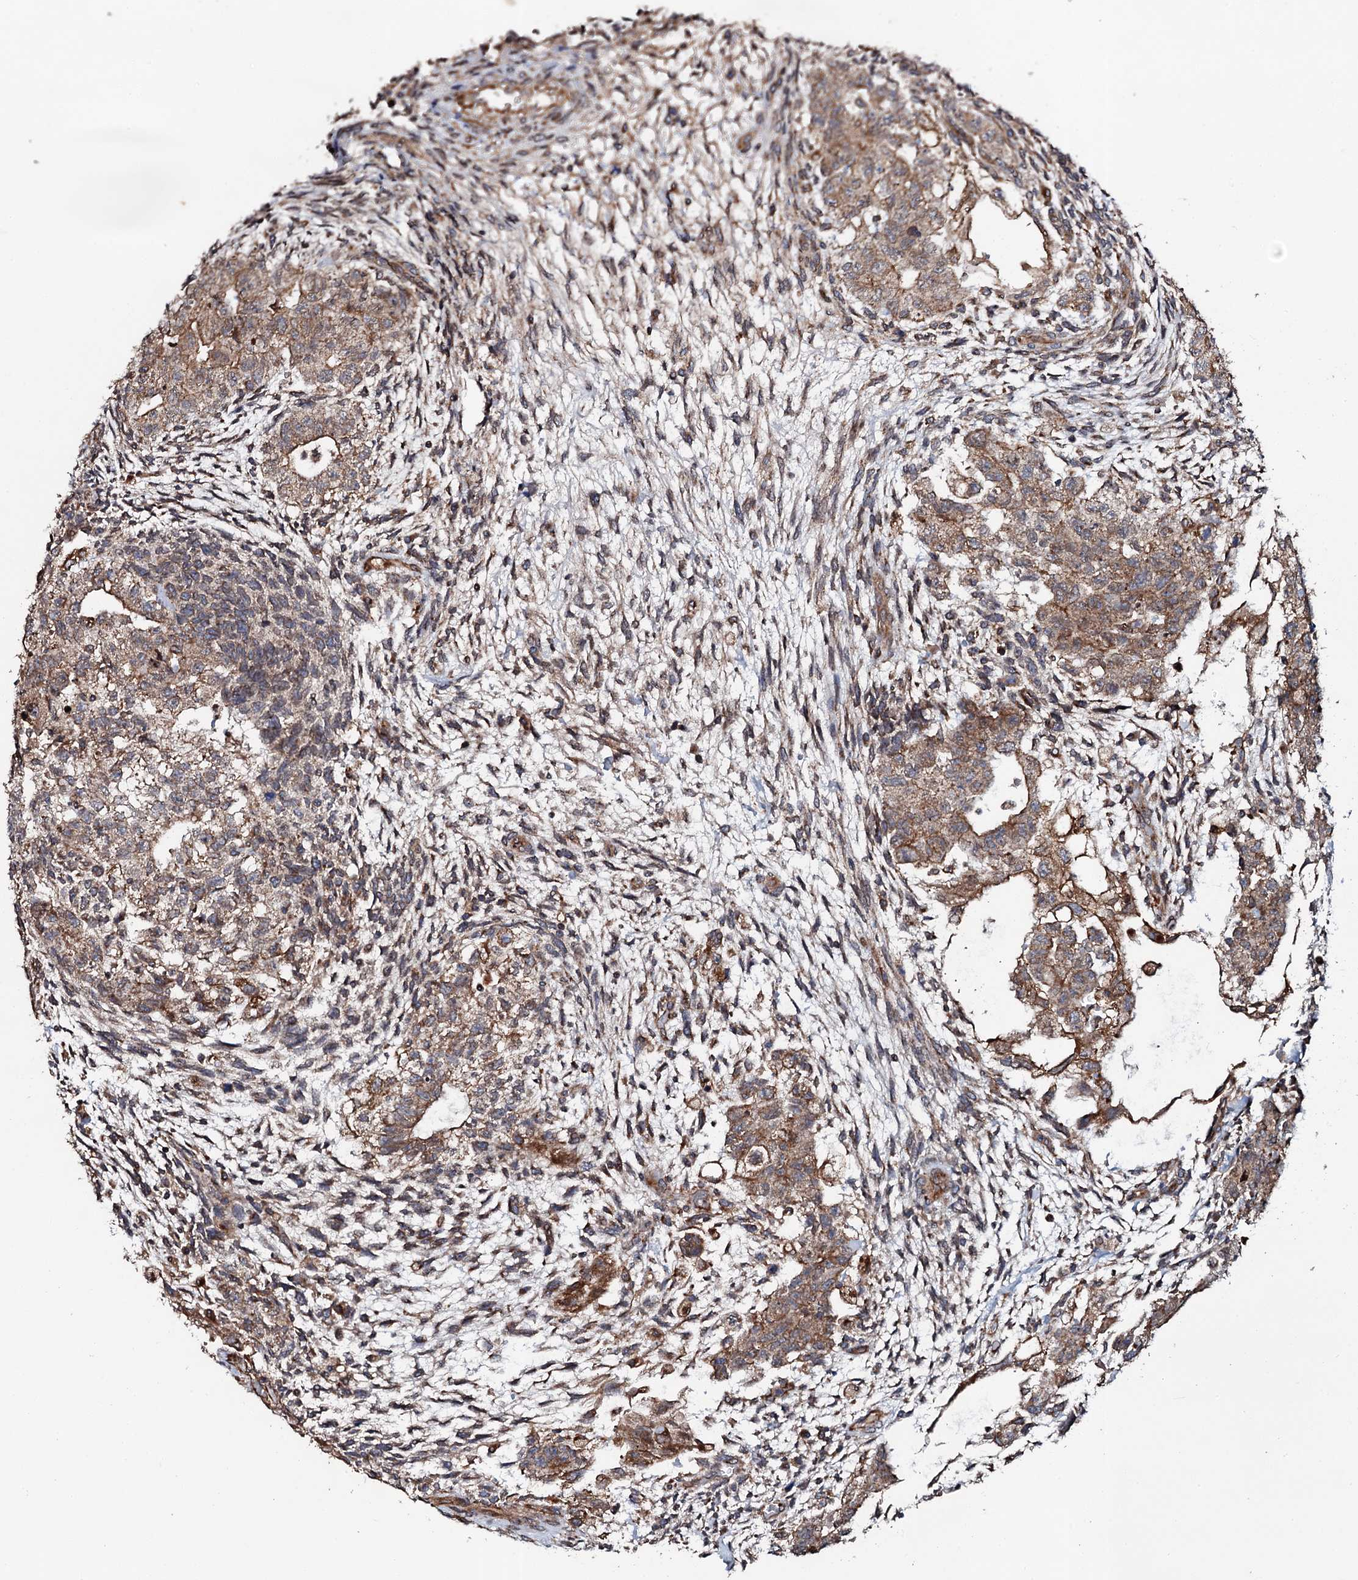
{"staining": {"intensity": "moderate", "quantity": ">75%", "location": "cytoplasmic/membranous"}, "tissue": "testis cancer", "cell_type": "Tumor cells", "image_type": "cancer", "snomed": [{"axis": "morphology", "description": "Carcinoma, Embryonal, NOS"}, {"axis": "topography", "description": "Testis"}], "caption": "Protein expression analysis of human testis embryonal carcinoma reveals moderate cytoplasmic/membranous positivity in approximately >75% of tumor cells.", "gene": "GLCE", "patient": {"sex": "male", "age": 36}}